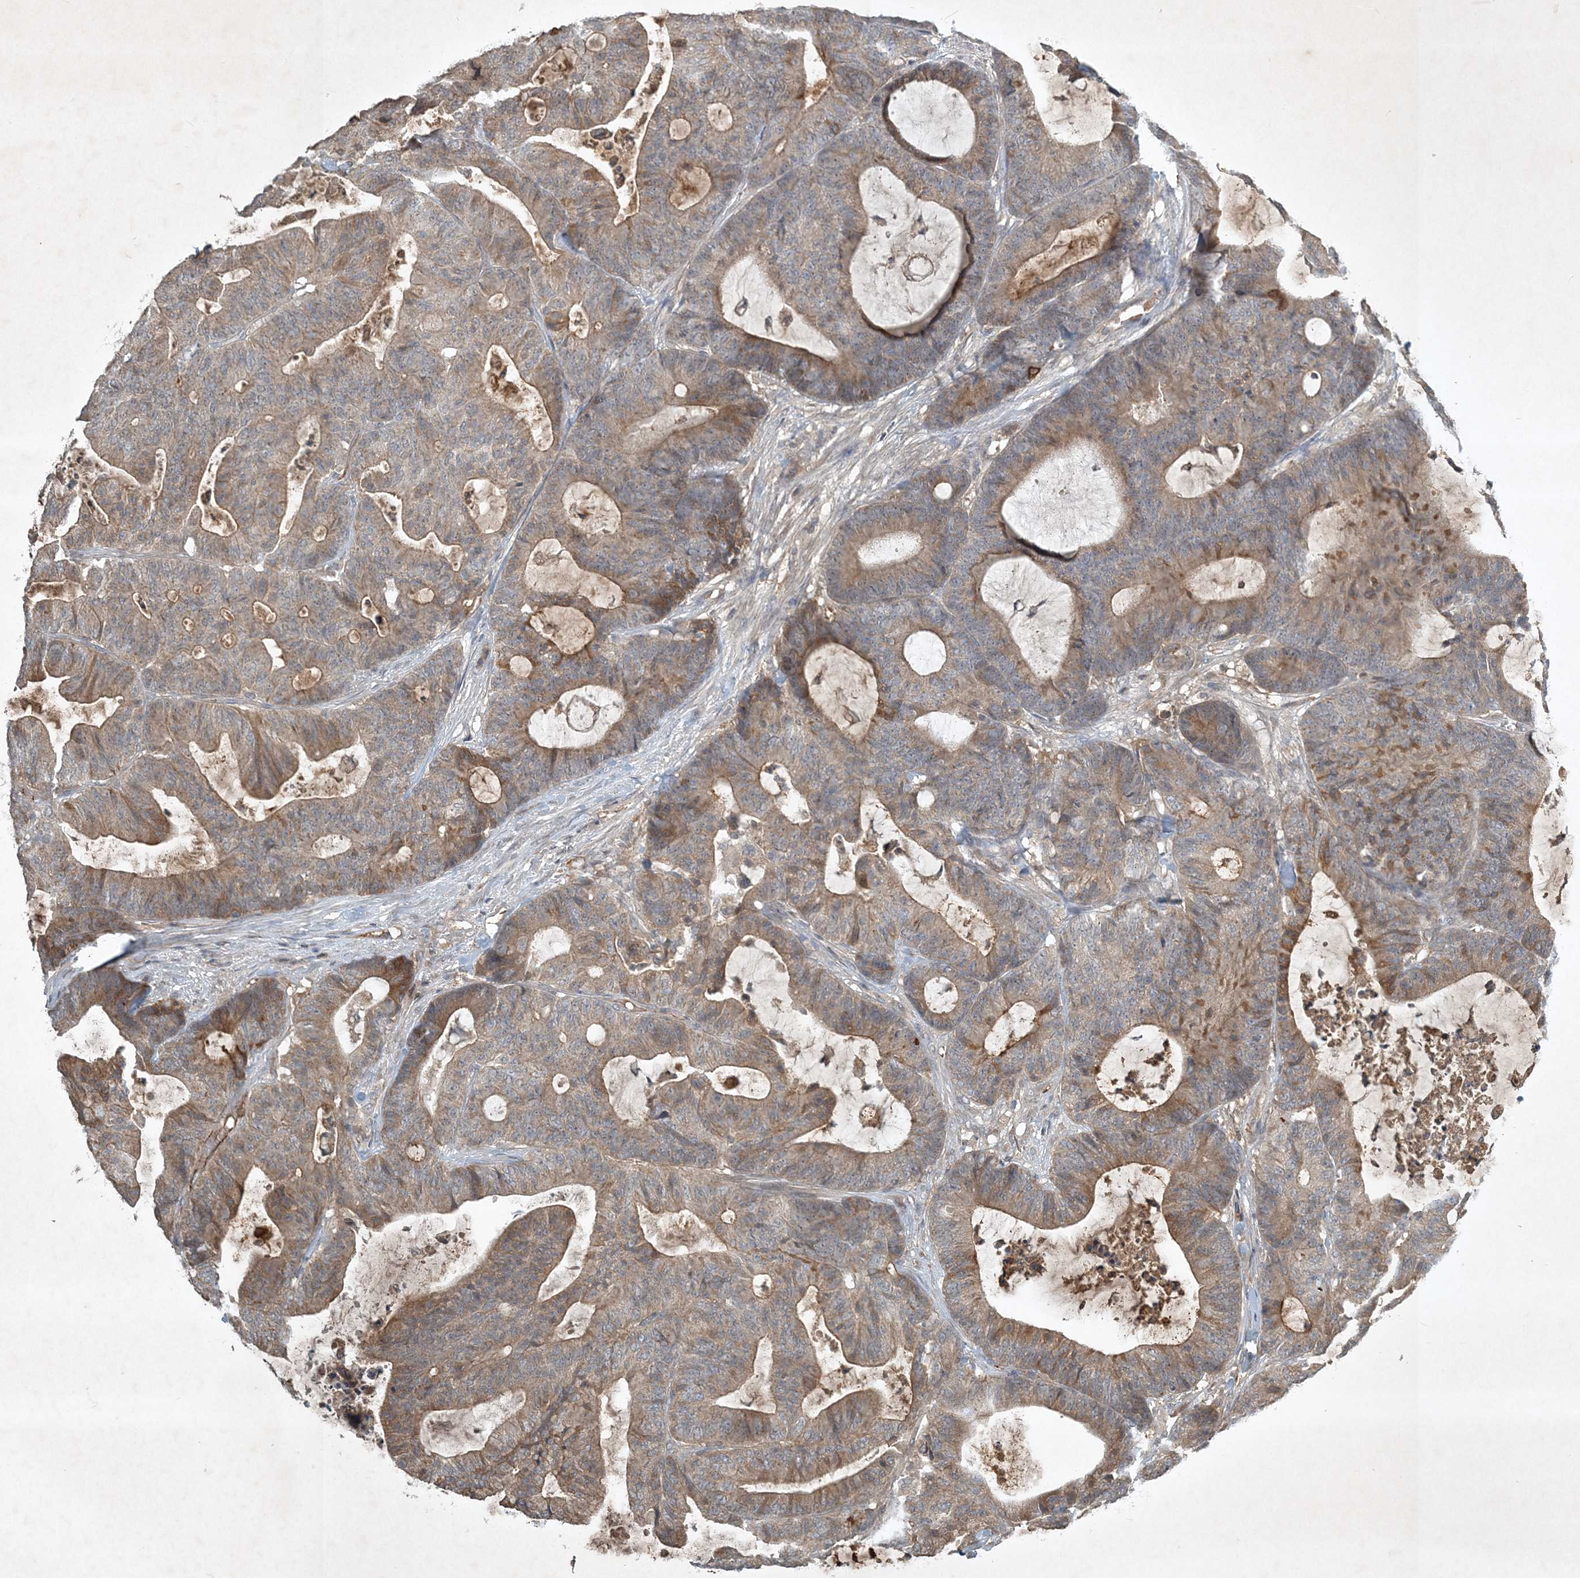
{"staining": {"intensity": "moderate", "quantity": ">75%", "location": "cytoplasmic/membranous"}, "tissue": "colorectal cancer", "cell_type": "Tumor cells", "image_type": "cancer", "snomed": [{"axis": "morphology", "description": "Adenocarcinoma, NOS"}, {"axis": "topography", "description": "Colon"}], "caption": "An image showing moderate cytoplasmic/membranous staining in approximately >75% of tumor cells in colorectal cancer (adenocarcinoma), as visualized by brown immunohistochemical staining.", "gene": "TNFAIP6", "patient": {"sex": "female", "age": 84}}